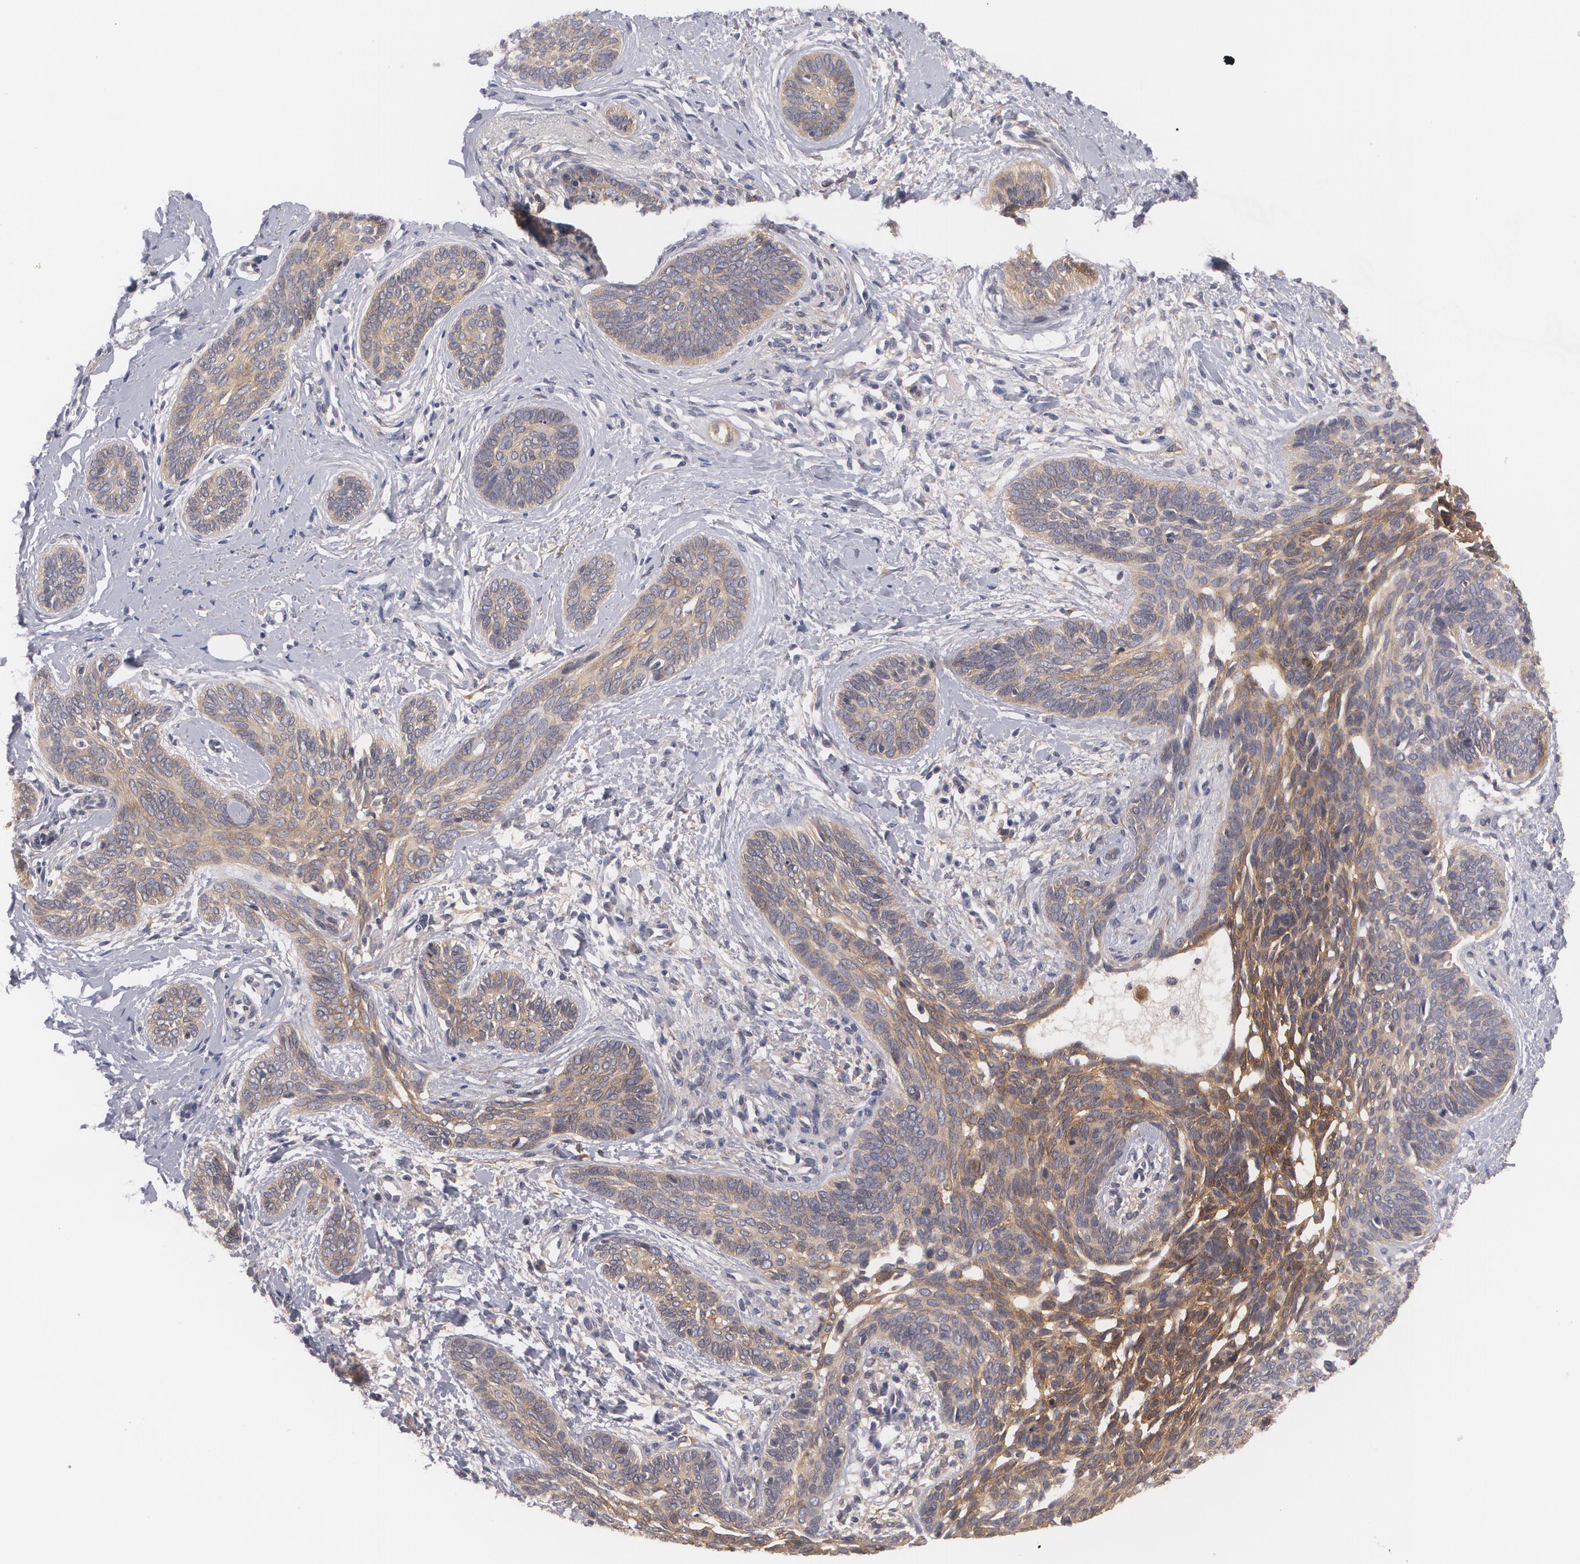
{"staining": {"intensity": "weak", "quantity": "25%-75%", "location": "cytoplasmic/membranous"}, "tissue": "skin cancer", "cell_type": "Tumor cells", "image_type": "cancer", "snomed": [{"axis": "morphology", "description": "Basal cell carcinoma"}, {"axis": "topography", "description": "Skin"}], "caption": "A histopathology image of skin cancer stained for a protein shows weak cytoplasmic/membranous brown staining in tumor cells.", "gene": "CASK", "patient": {"sex": "female", "age": 81}}